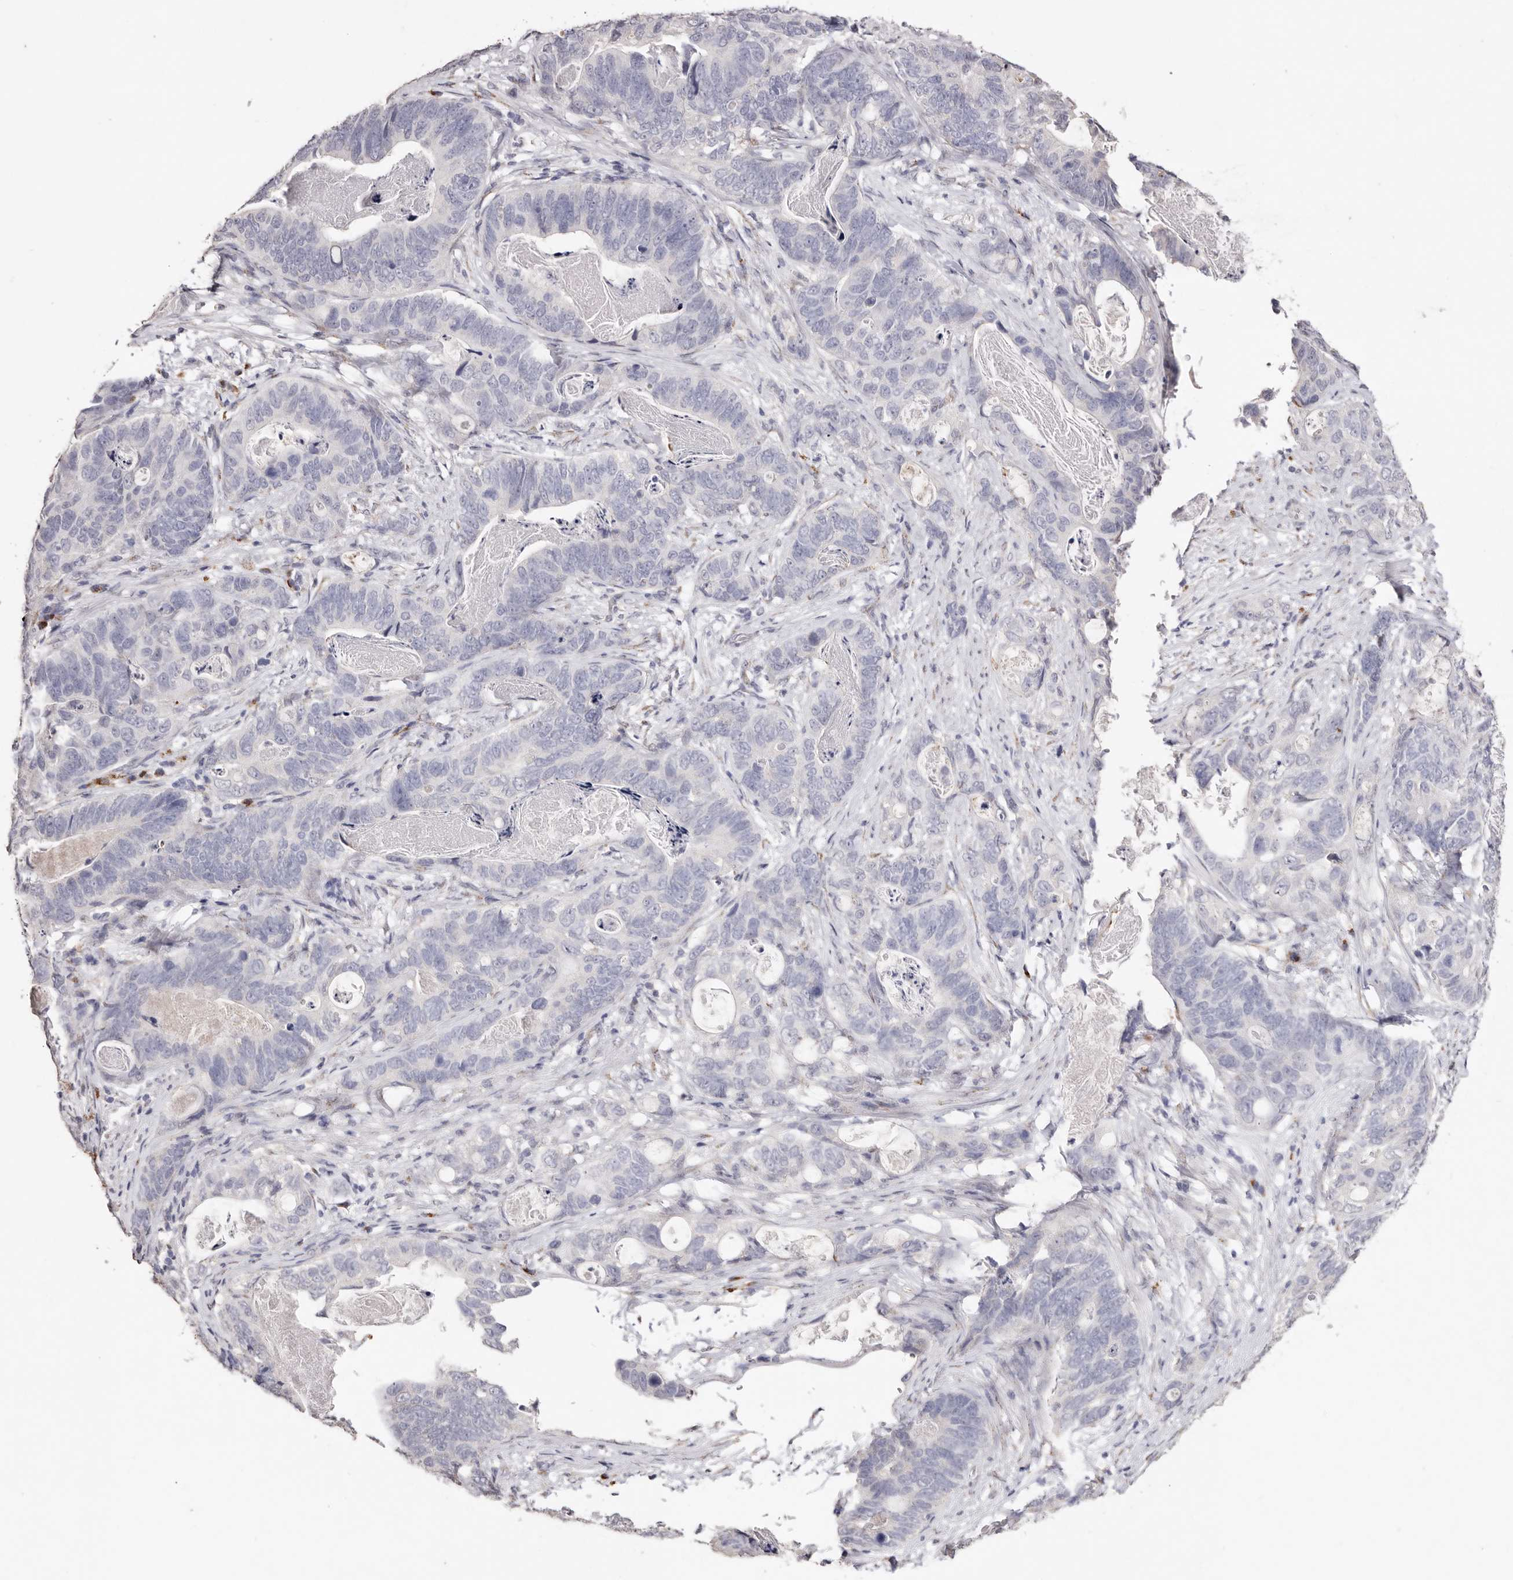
{"staining": {"intensity": "negative", "quantity": "none", "location": "none"}, "tissue": "stomach cancer", "cell_type": "Tumor cells", "image_type": "cancer", "snomed": [{"axis": "morphology", "description": "Normal tissue, NOS"}, {"axis": "morphology", "description": "Adenocarcinoma, NOS"}, {"axis": "topography", "description": "Stomach"}], "caption": "The photomicrograph demonstrates no significant staining in tumor cells of adenocarcinoma (stomach). (DAB immunohistochemistry, high magnification).", "gene": "LGALS7B", "patient": {"sex": "female", "age": 89}}